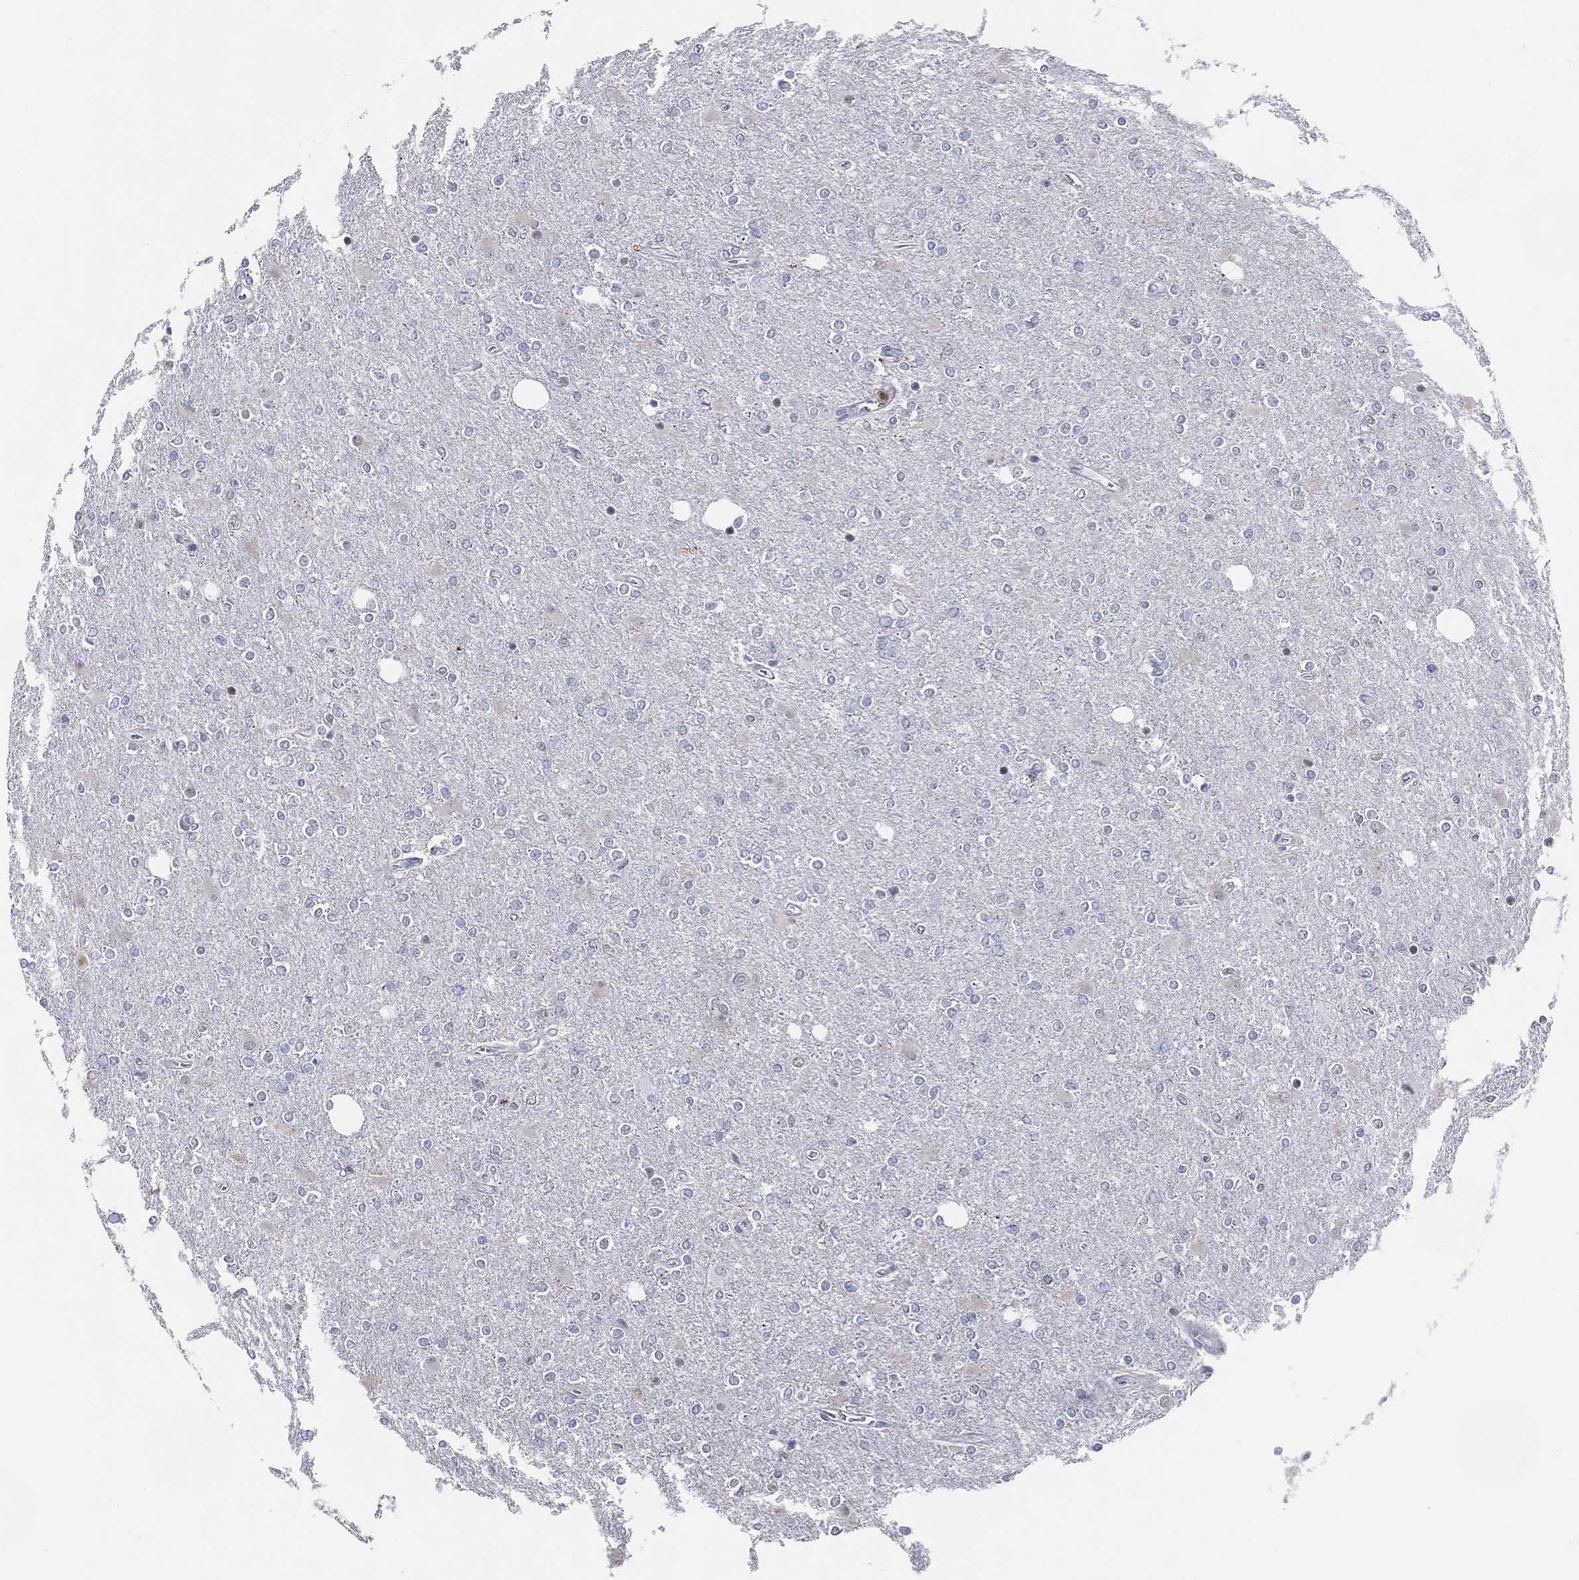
{"staining": {"intensity": "negative", "quantity": "none", "location": "none"}, "tissue": "glioma", "cell_type": "Tumor cells", "image_type": "cancer", "snomed": [{"axis": "morphology", "description": "Glioma, malignant, High grade"}, {"axis": "topography", "description": "Cerebral cortex"}], "caption": "Protein analysis of malignant glioma (high-grade) displays no significant staining in tumor cells.", "gene": "CFAP58", "patient": {"sex": "male", "age": 70}}